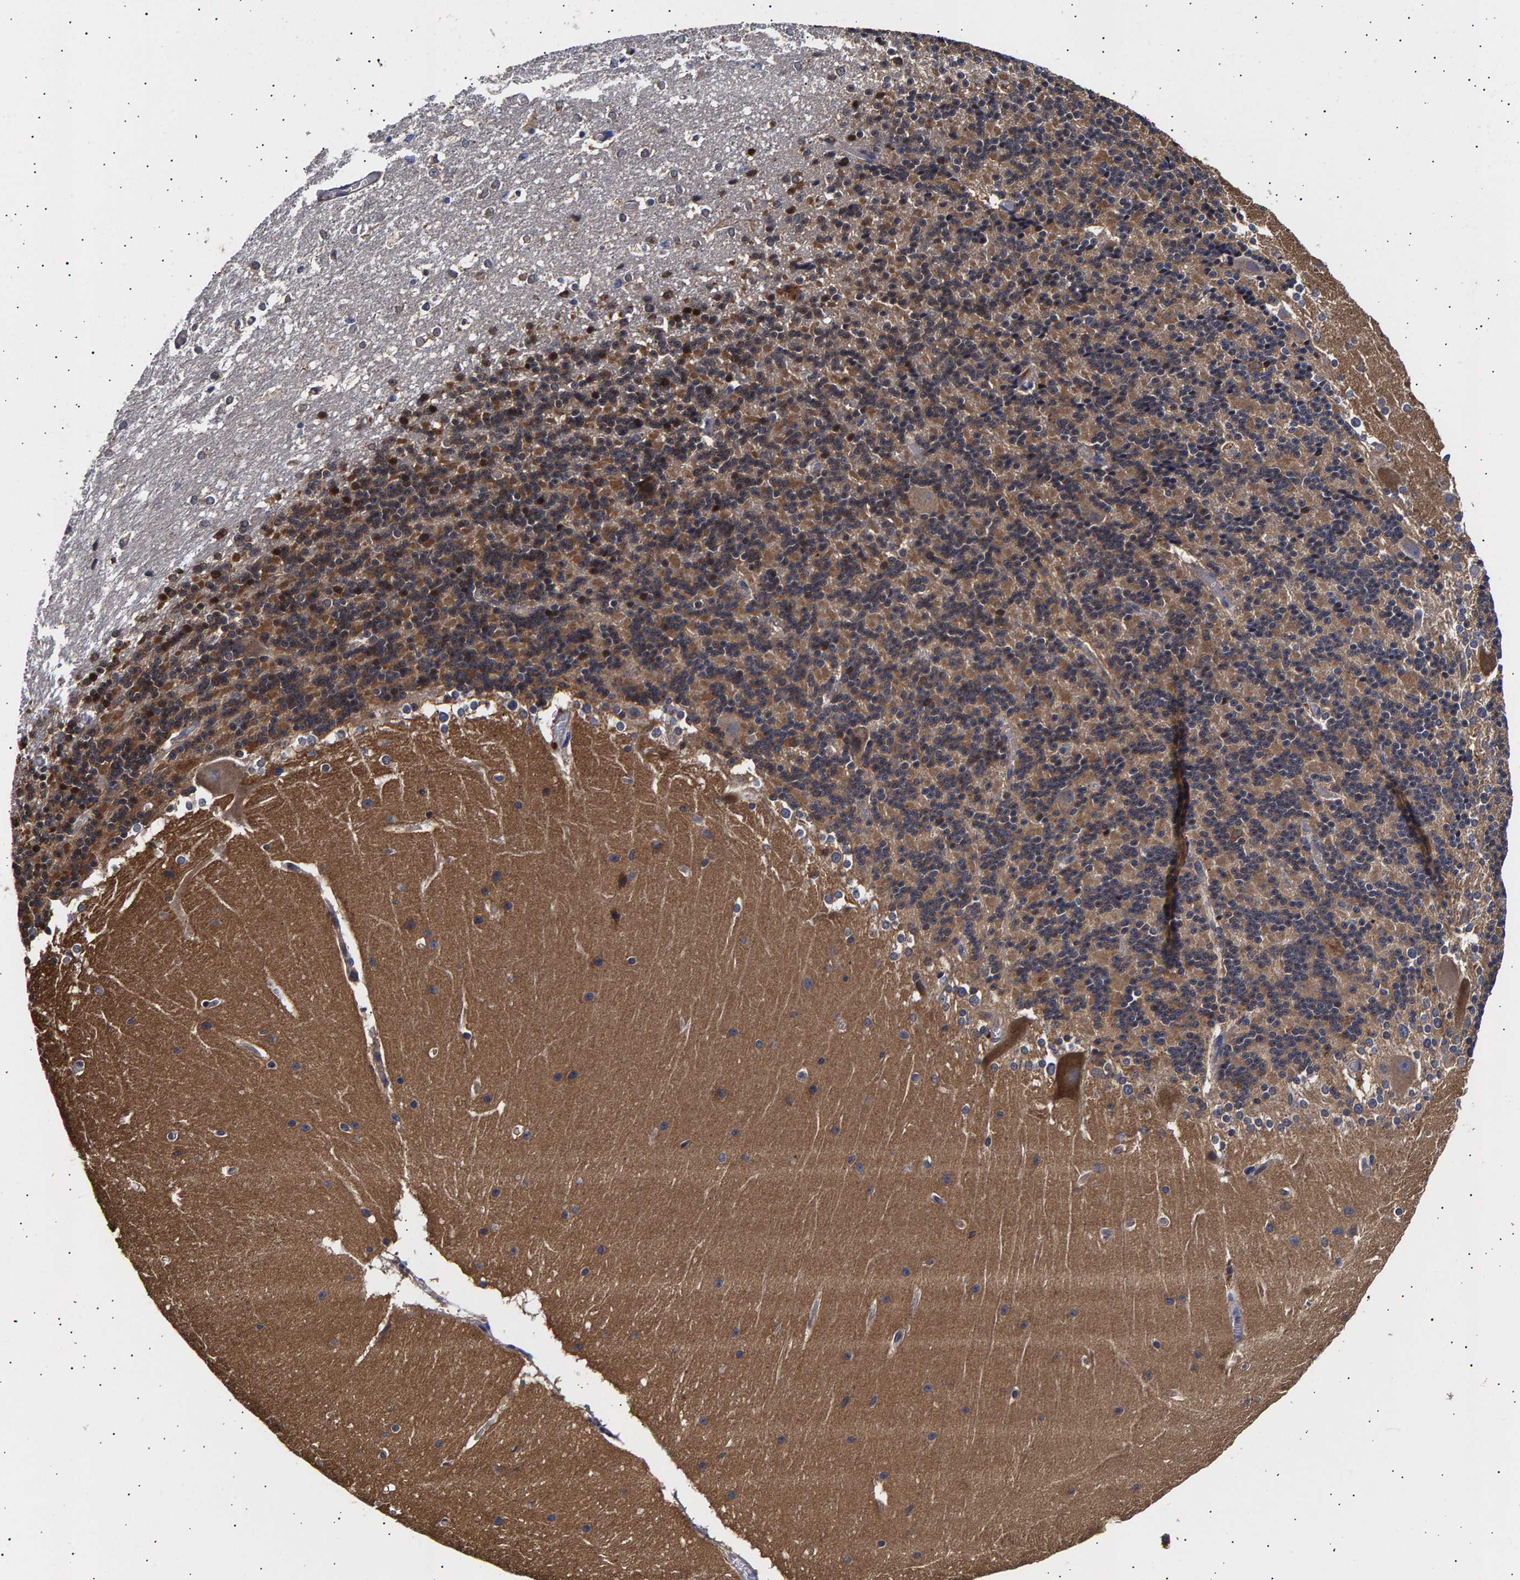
{"staining": {"intensity": "moderate", "quantity": "<25%", "location": "cytoplasmic/membranous"}, "tissue": "cerebellum", "cell_type": "Cells in granular layer", "image_type": "normal", "snomed": [{"axis": "morphology", "description": "Normal tissue, NOS"}, {"axis": "topography", "description": "Cerebellum"}], "caption": "Immunohistochemical staining of benign cerebellum exhibits <25% levels of moderate cytoplasmic/membranous protein expression in approximately <25% of cells in granular layer. Nuclei are stained in blue.", "gene": "ANKRD40", "patient": {"sex": "female", "age": 19}}